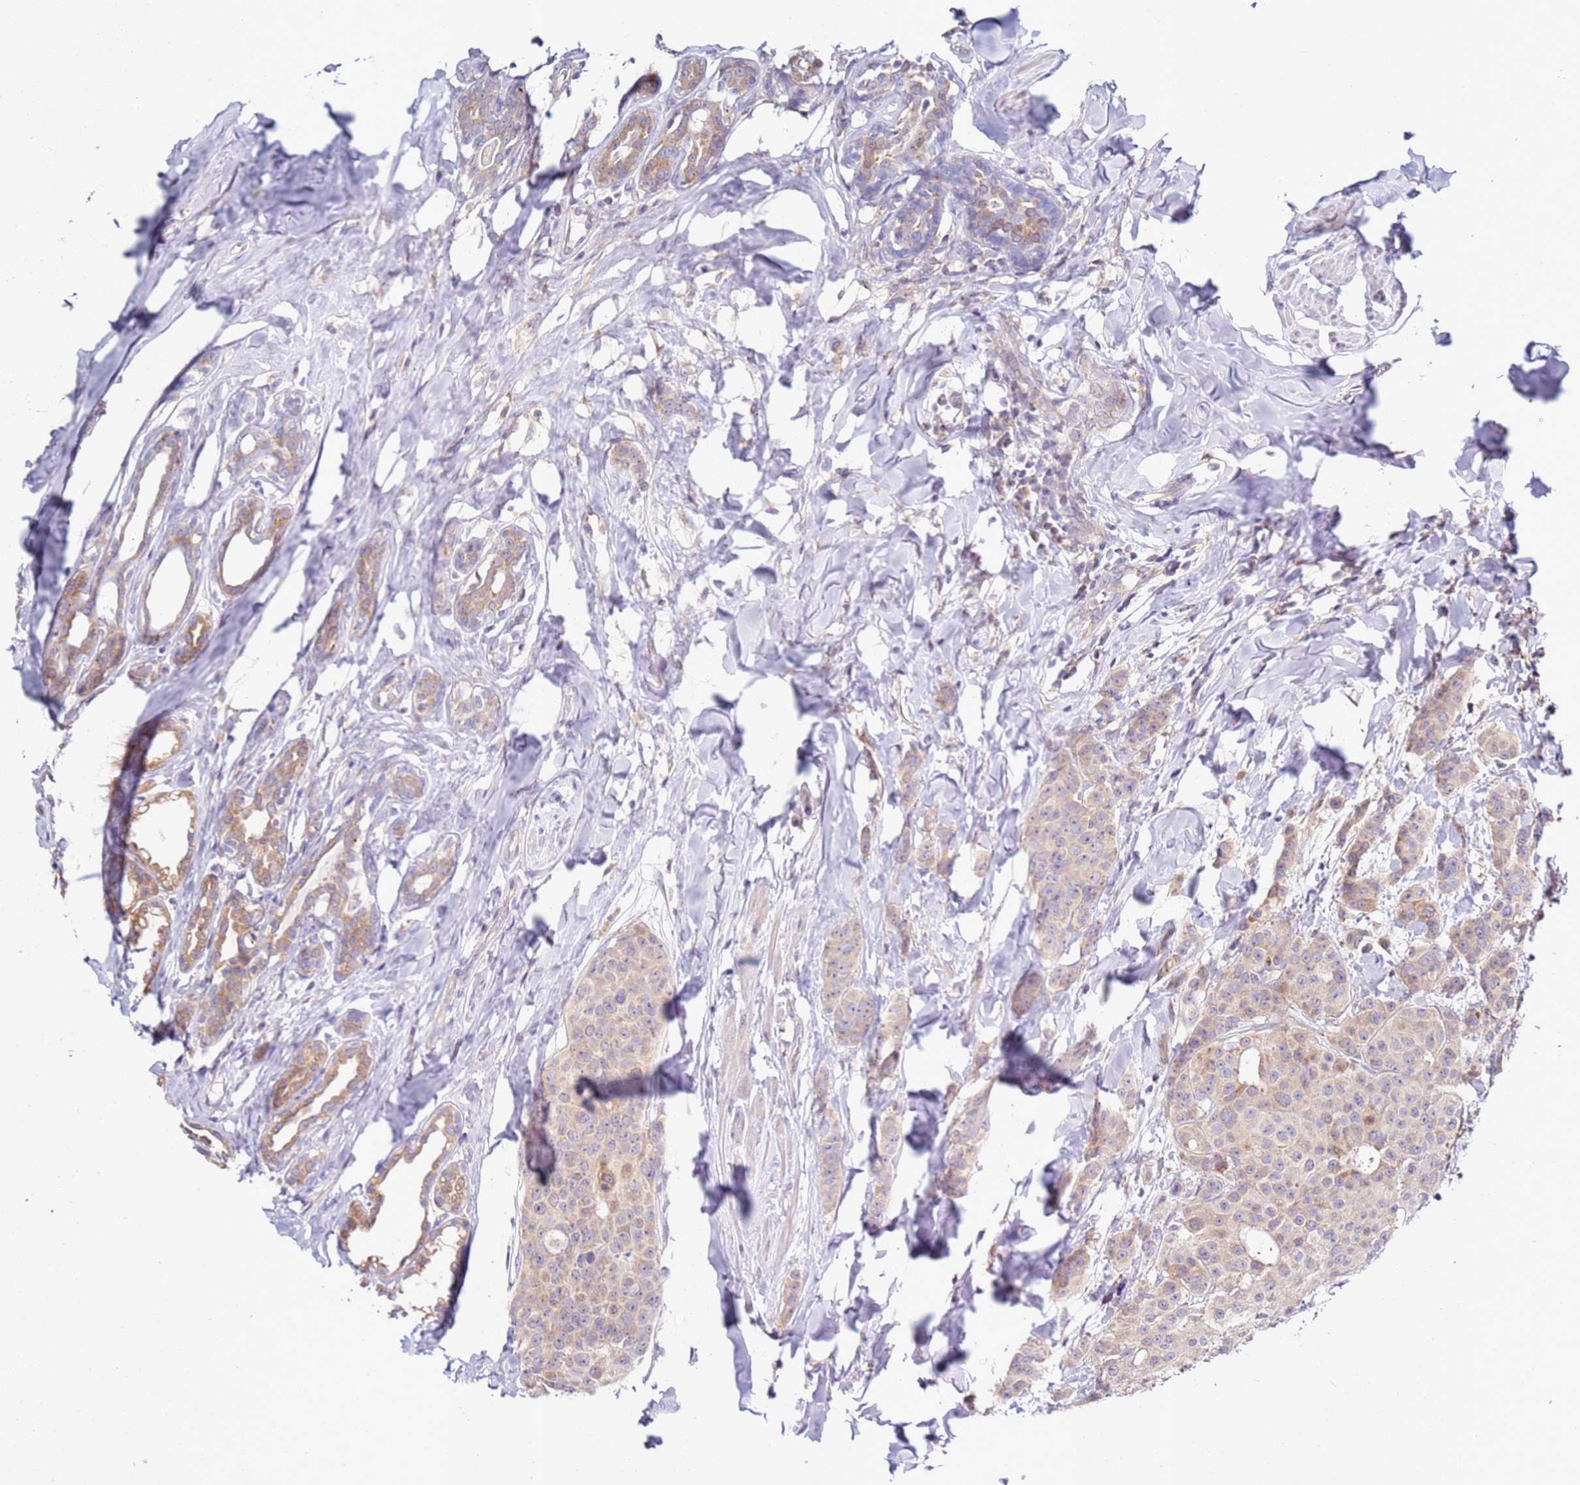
{"staining": {"intensity": "weak", "quantity": ">75%", "location": "cytoplasmic/membranous"}, "tissue": "breast cancer", "cell_type": "Tumor cells", "image_type": "cancer", "snomed": [{"axis": "morphology", "description": "Duct carcinoma"}, {"axis": "topography", "description": "Breast"}], "caption": "Weak cytoplasmic/membranous staining for a protein is appreciated in approximately >75% of tumor cells of breast intraductal carcinoma using immunohistochemistry (IHC).", "gene": "CNOT9", "patient": {"sex": "female", "age": 40}}